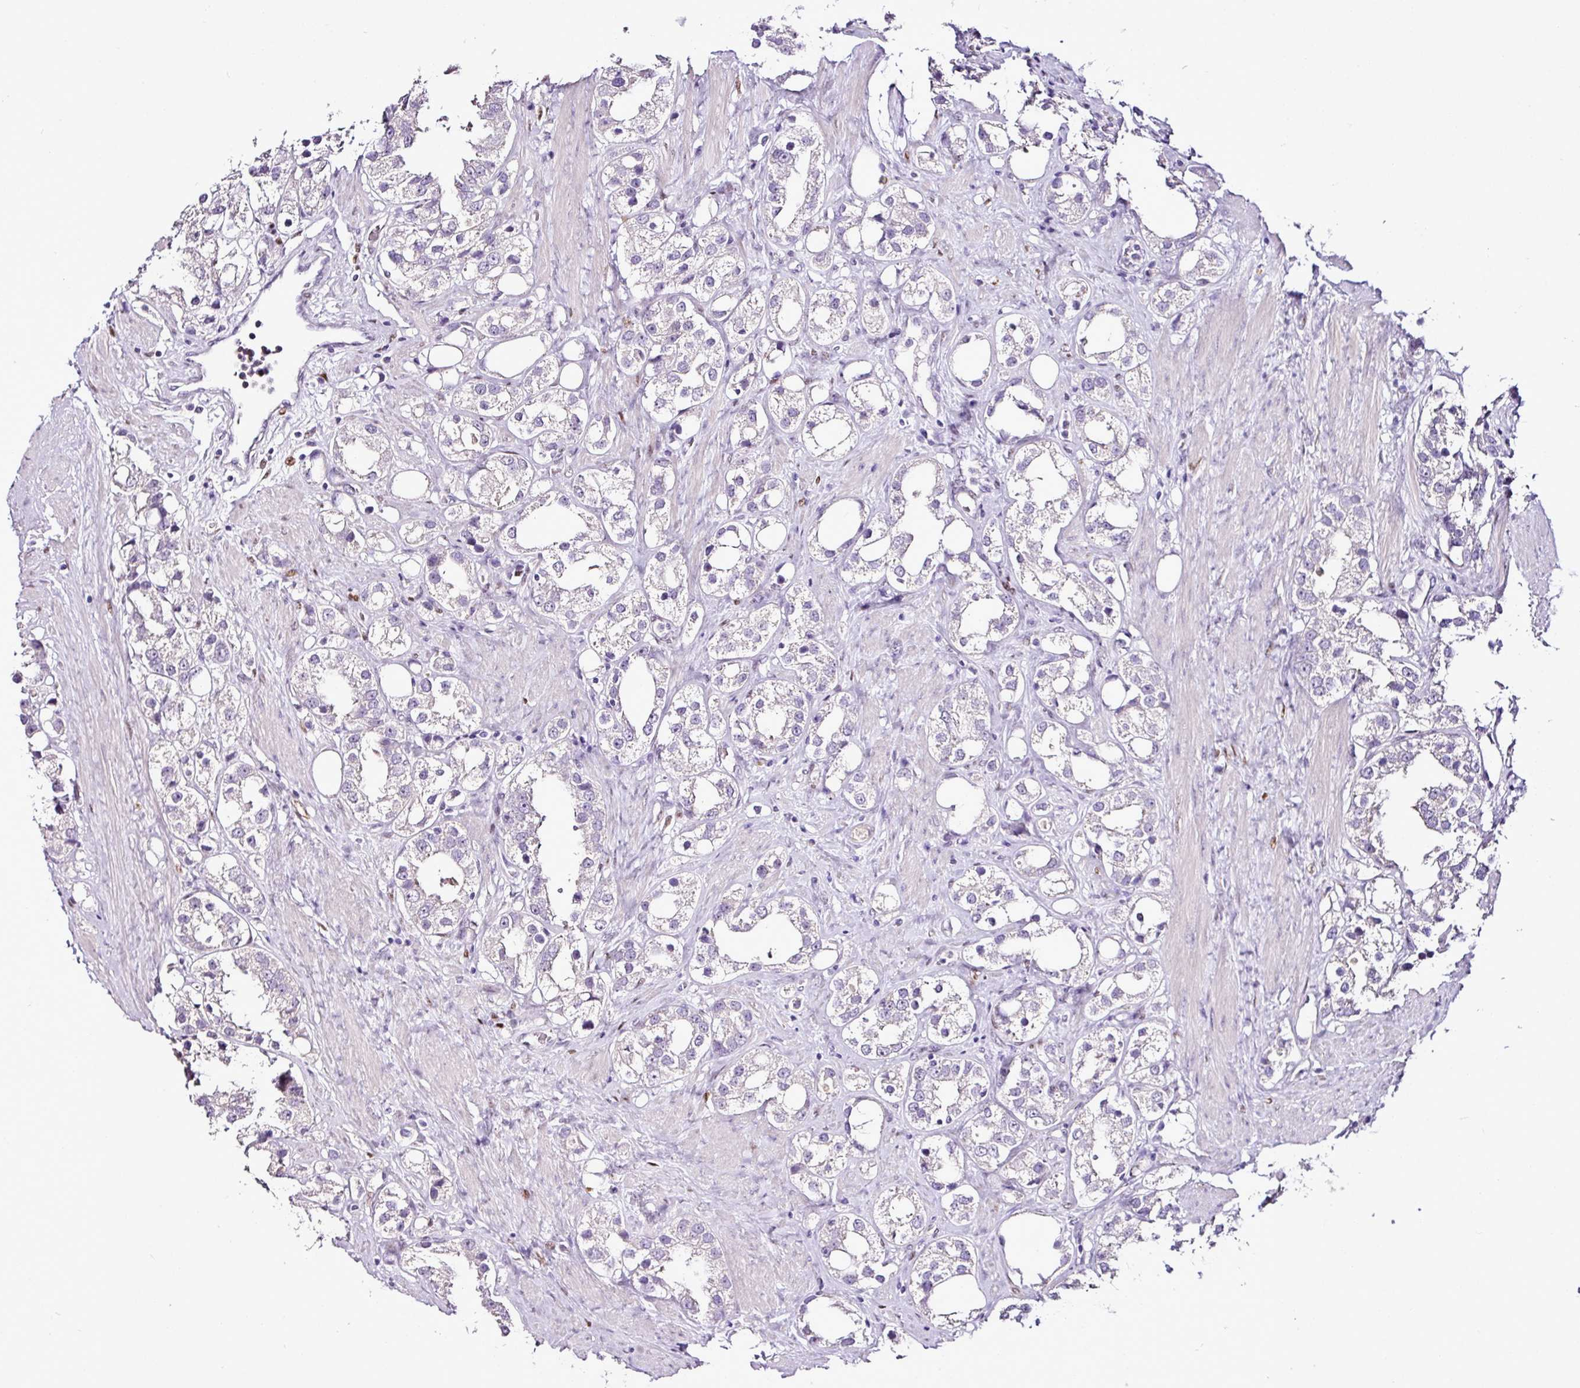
{"staining": {"intensity": "negative", "quantity": "none", "location": "none"}, "tissue": "prostate cancer", "cell_type": "Tumor cells", "image_type": "cancer", "snomed": [{"axis": "morphology", "description": "Adenocarcinoma, NOS"}, {"axis": "topography", "description": "Prostate"}], "caption": "The histopathology image reveals no significant positivity in tumor cells of adenocarcinoma (prostate). (Brightfield microscopy of DAB IHC at high magnification).", "gene": "ESR1", "patient": {"sex": "male", "age": 79}}